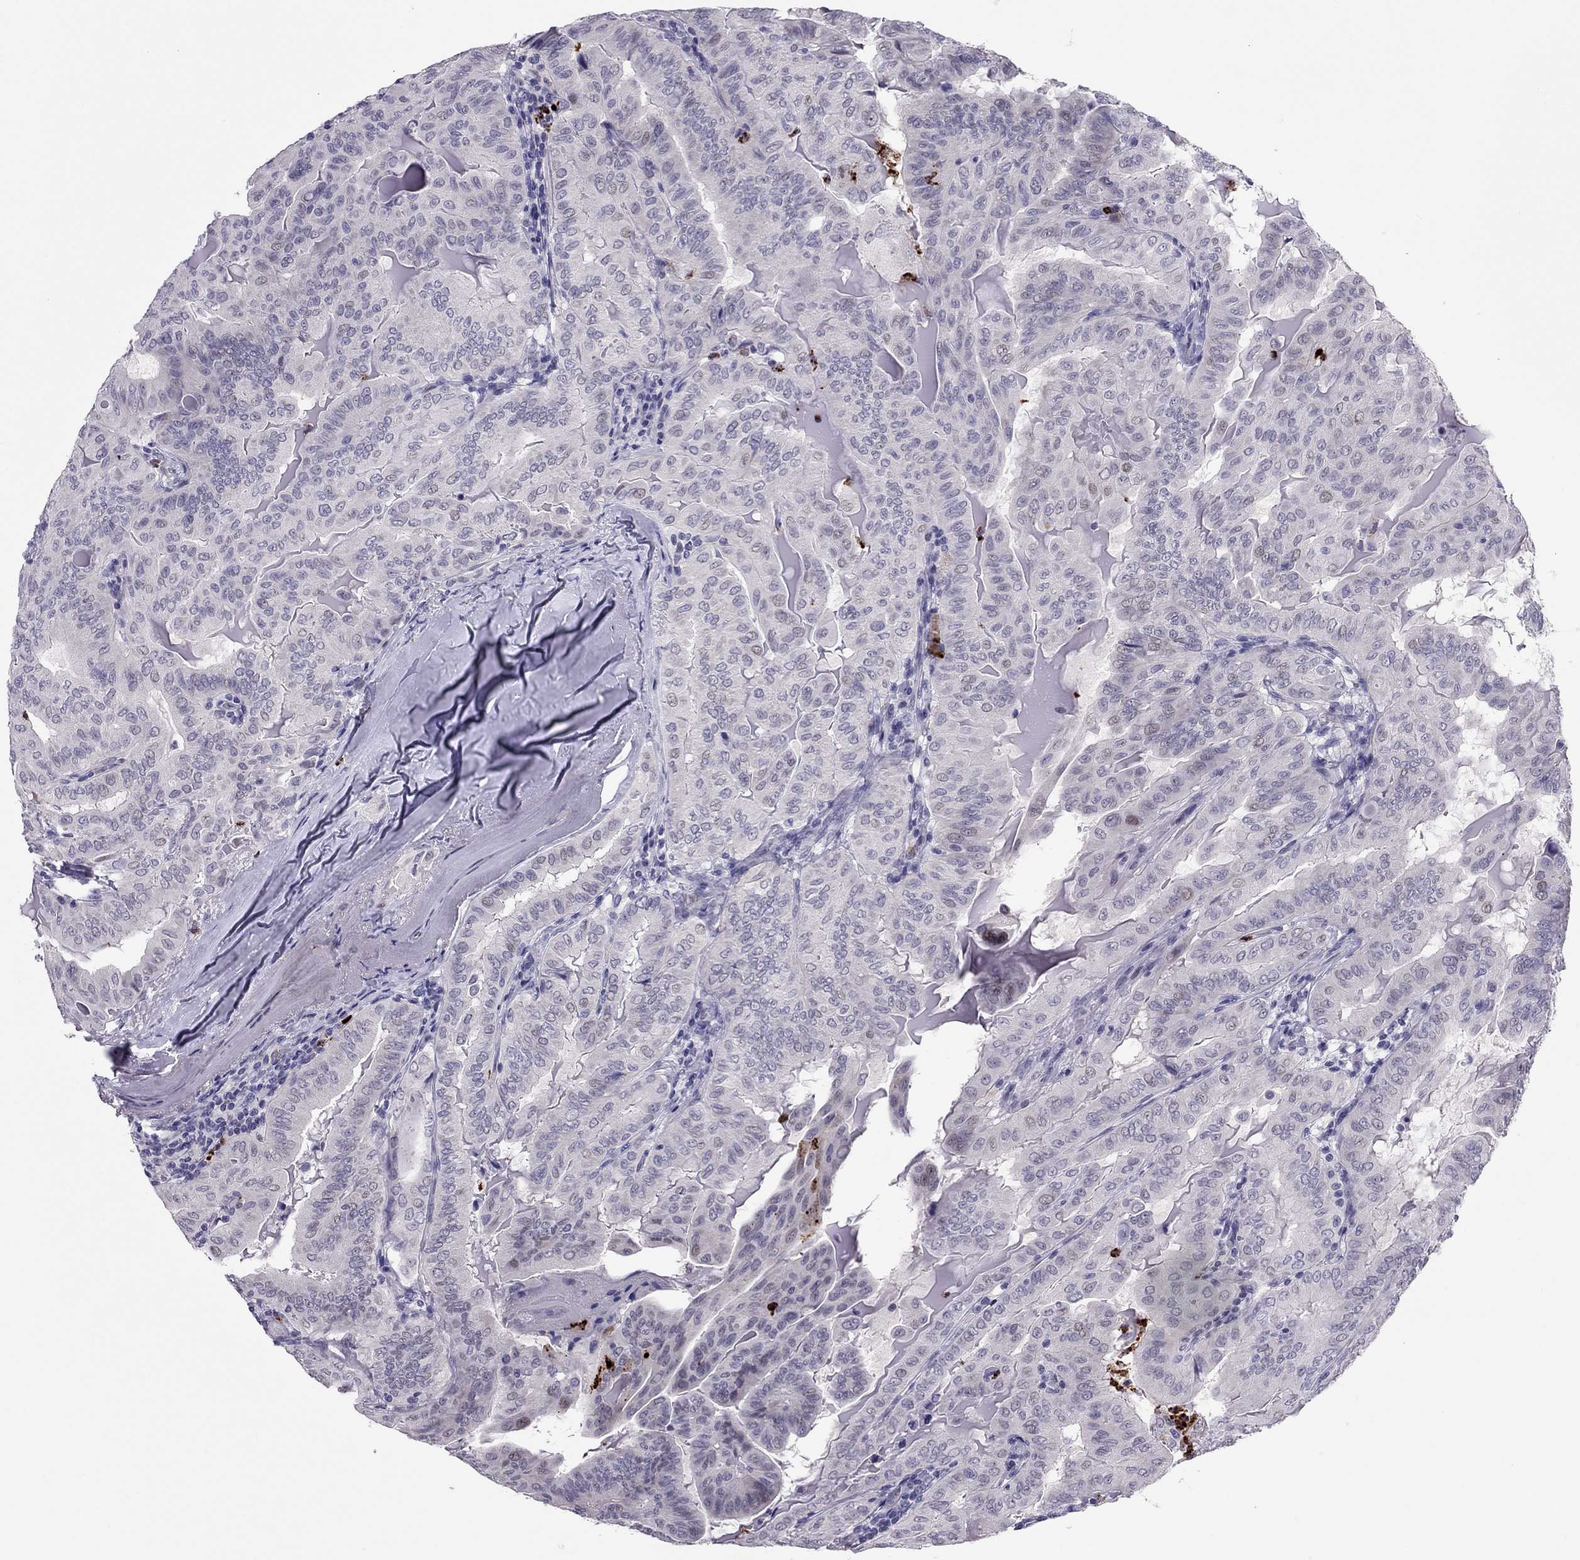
{"staining": {"intensity": "weak", "quantity": "25%-75%", "location": "cytoplasmic/membranous"}, "tissue": "thyroid cancer", "cell_type": "Tumor cells", "image_type": "cancer", "snomed": [{"axis": "morphology", "description": "Papillary adenocarcinoma, NOS"}, {"axis": "topography", "description": "Thyroid gland"}], "caption": "Protein expression analysis of papillary adenocarcinoma (thyroid) demonstrates weak cytoplasmic/membranous positivity in approximately 25%-75% of tumor cells.", "gene": "CCL27", "patient": {"sex": "female", "age": 68}}